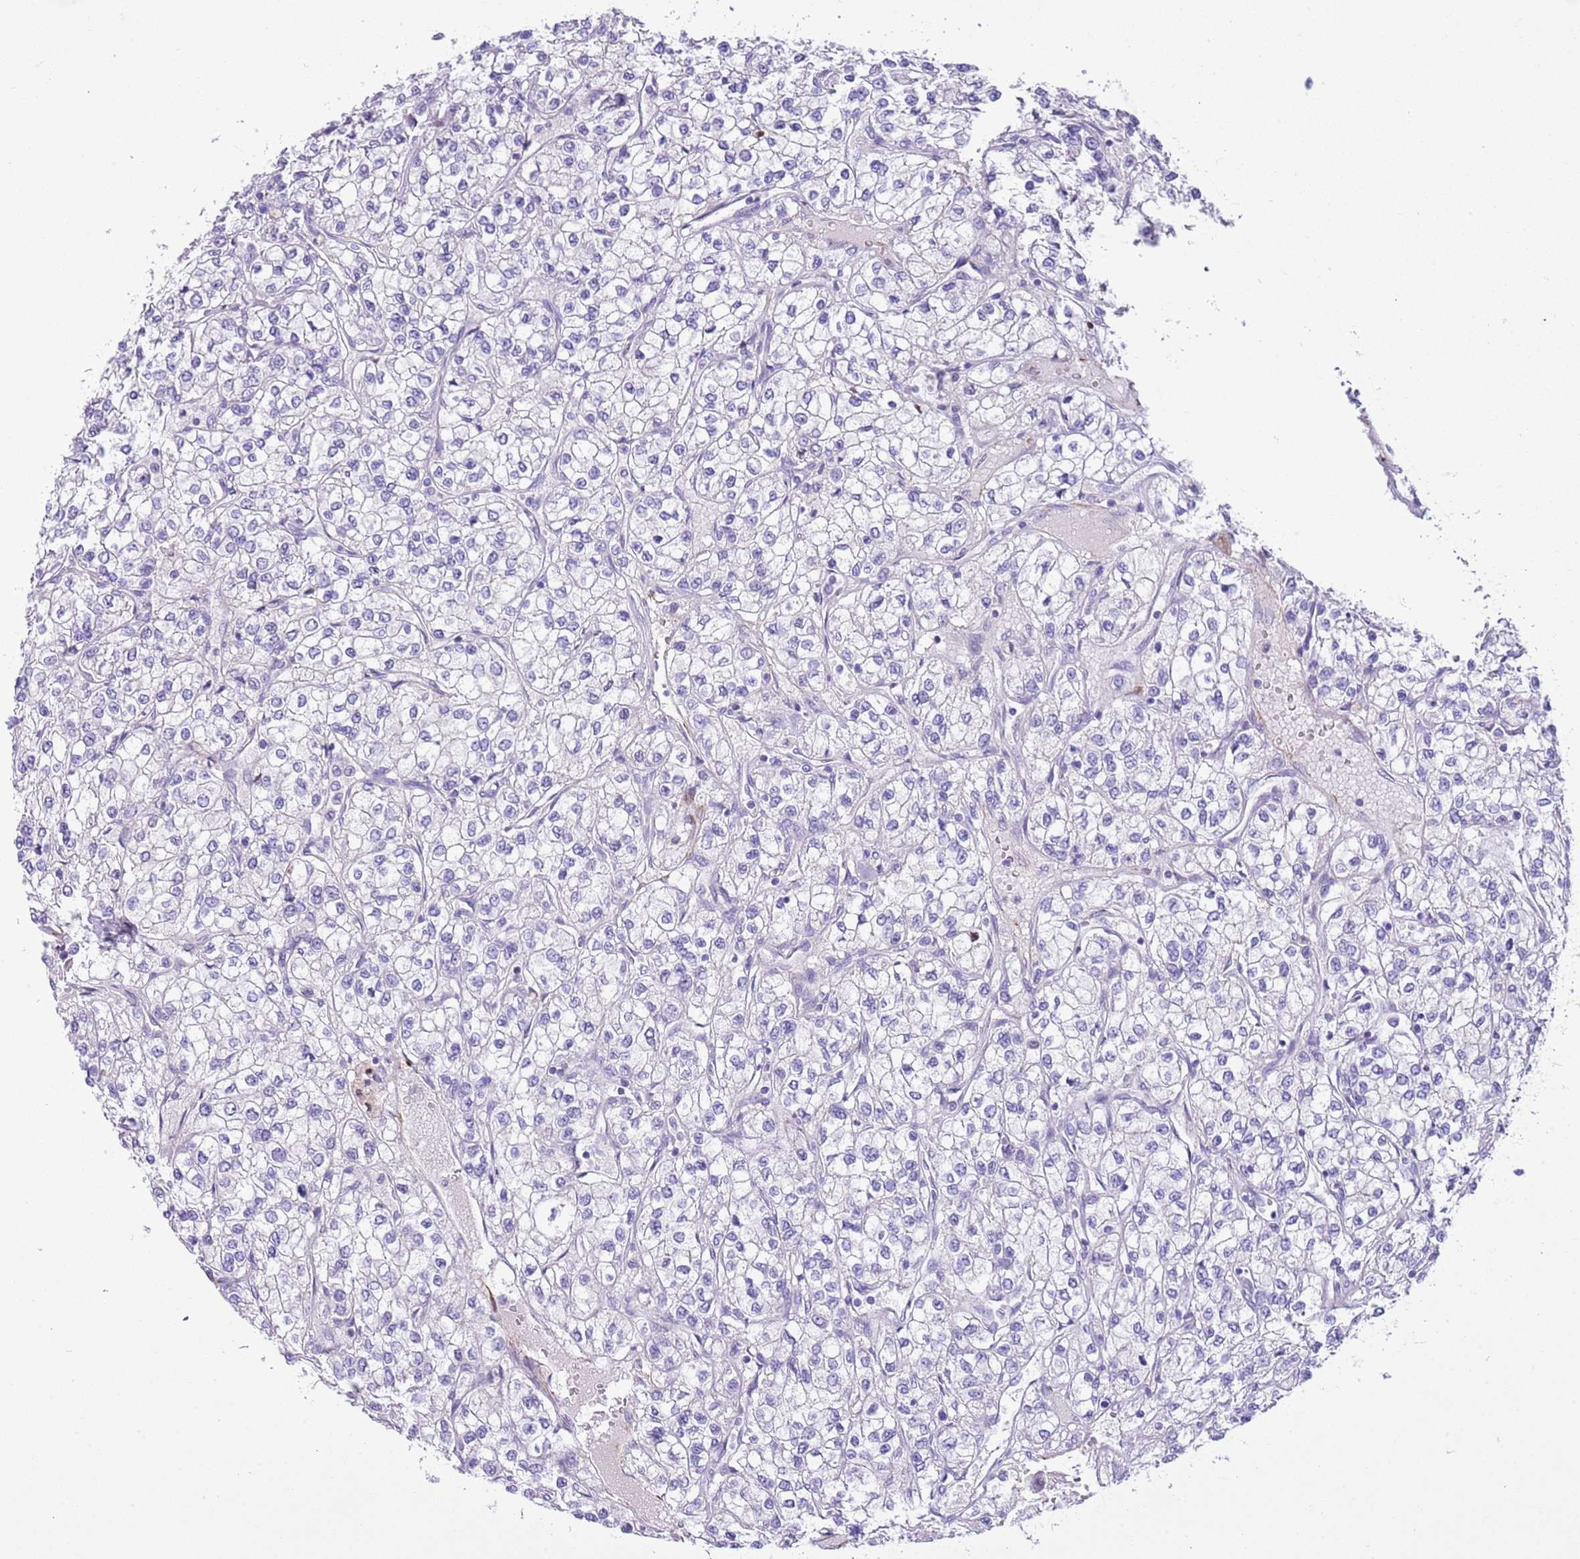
{"staining": {"intensity": "negative", "quantity": "none", "location": "none"}, "tissue": "renal cancer", "cell_type": "Tumor cells", "image_type": "cancer", "snomed": [{"axis": "morphology", "description": "Adenocarcinoma, NOS"}, {"axis": "topography", "description": "Kidney"}], "caption": "Immunohistochemistry (IHC) histopathology image of human renal cancer stained for a protein (brown), which shows no positivity in tumor cells.", "gene": "CLEC2A", "patient": {"sex": "male", "age": 80}}